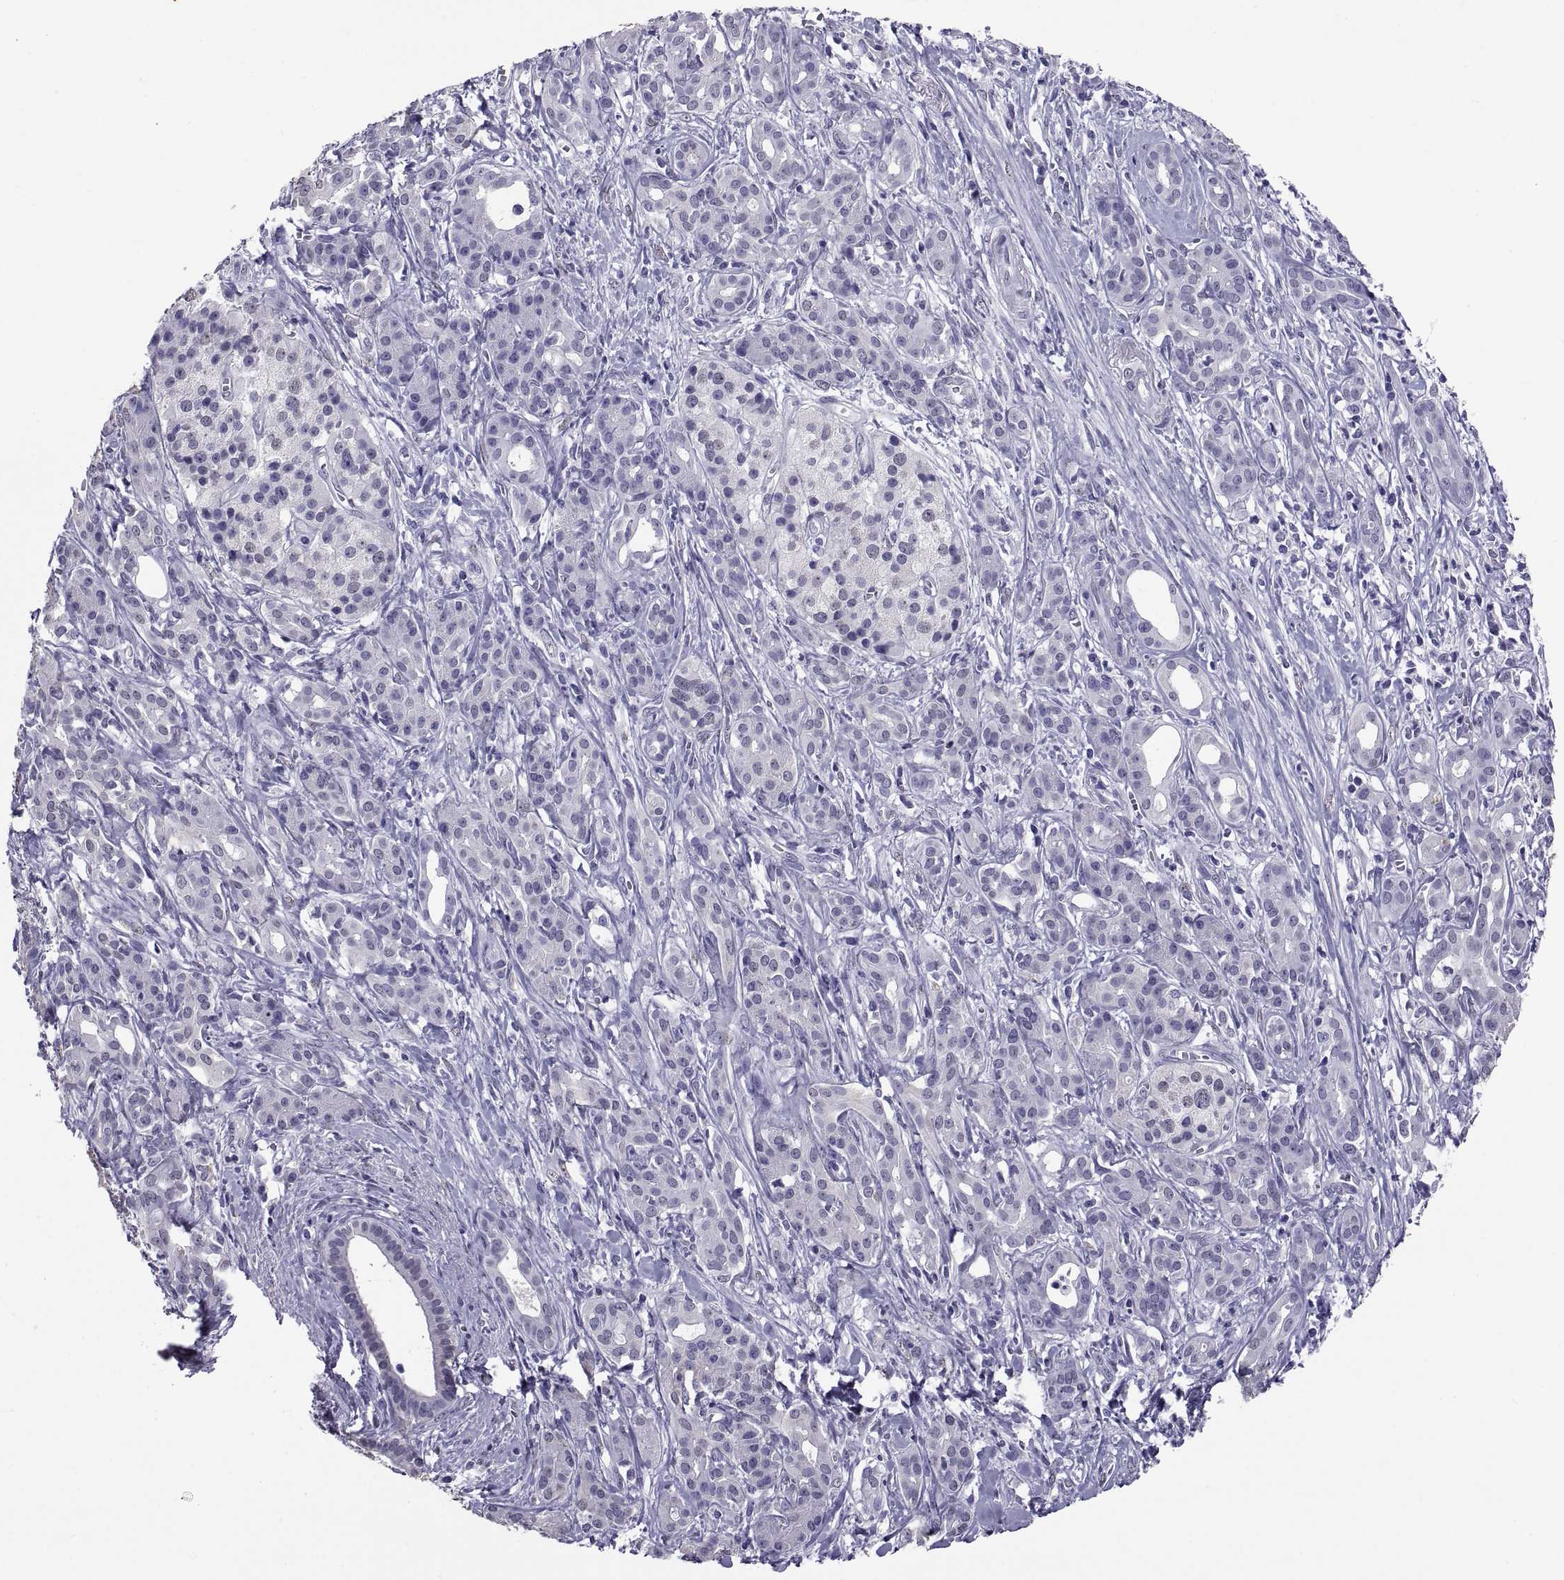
{"staining": {"intensity": "negative", "quantity": "none", "location": "none"}, "tissue": "pancreatic cancer", "cell_type": "Tumor cells", "image_type": "cancer", "snomed": [{"axis": "morphology", "description": "Adenocarcinoma, NOS"}, {"axis": "topography", "description": "Pancreas"}], "caption": "Photomicrograph shows no significant protein staining in tumor cells of pancreatic cancer (adenocarcinoma).", "gene": "TGFBR3L", "patient": {"sex": "male", "age": 61}}